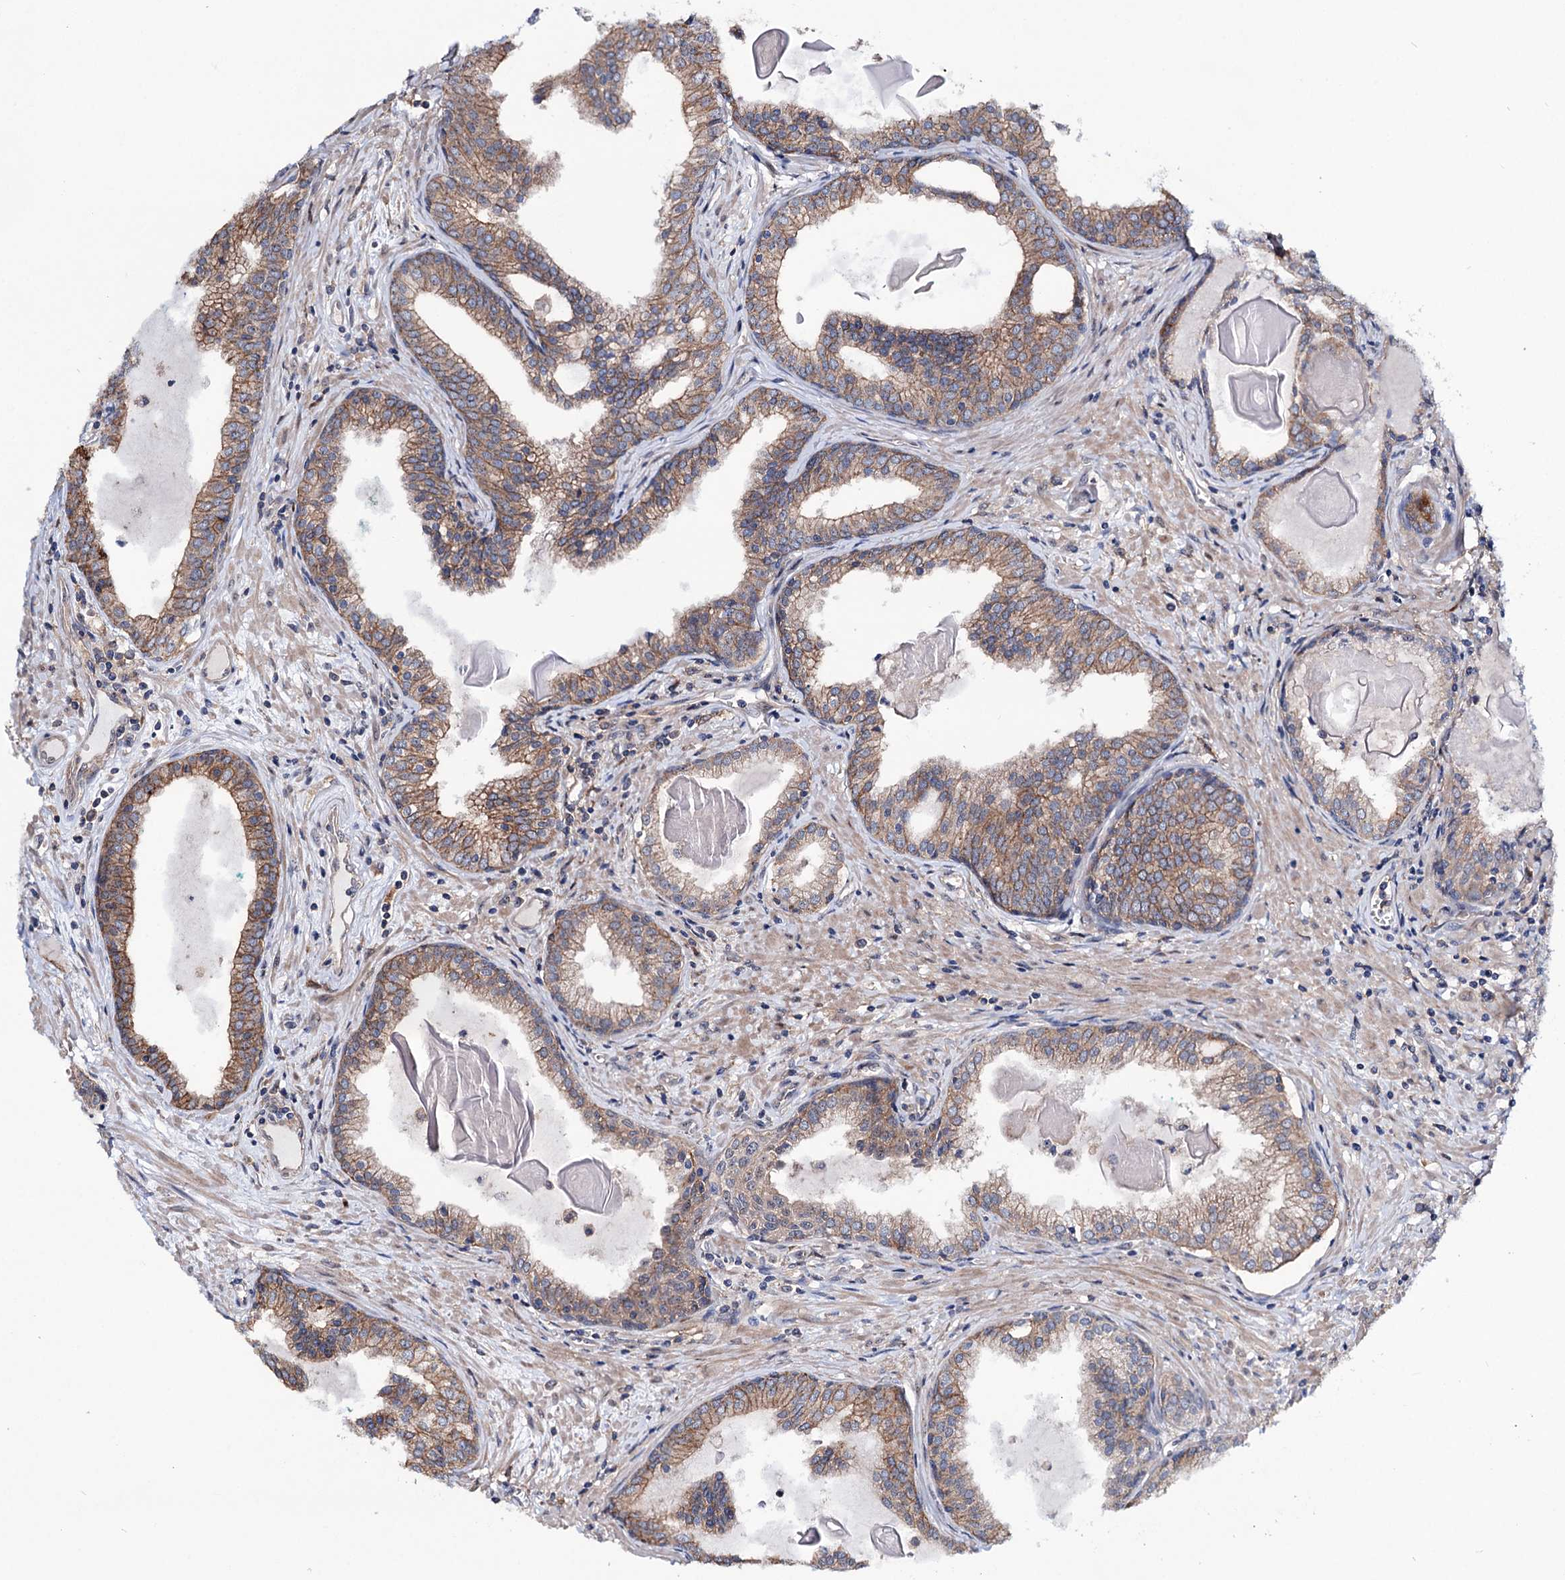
{"staining": {"intensity": "moderate", "quantity": "25%-75%", "location": "cytoplasmic/membranous"}, "tissue": "prostate cancer", "cell_type": "Tumor cells", "image_type": "cancer", "snomed": [{"axis": "morphology", "description": "Adenocarcinoma, High grade"}, {"axis": "topography", "description": "Prostate"}], "caption": "Immunohistochemical staining of human prostate high-grade adenocarcinoma demonstrates medium levels of moderate cytoplasmic/membranous expression in approximately 25%-75% of tumor cells. The staining is performed using DAB (3,3'-diaminobenzidine) brown chromogen to label protein expression. The nuclei are counter-stained blue using hematoxylin.", "gene": "SEC24A", "patient": {"sex": "male", "age": 68}}